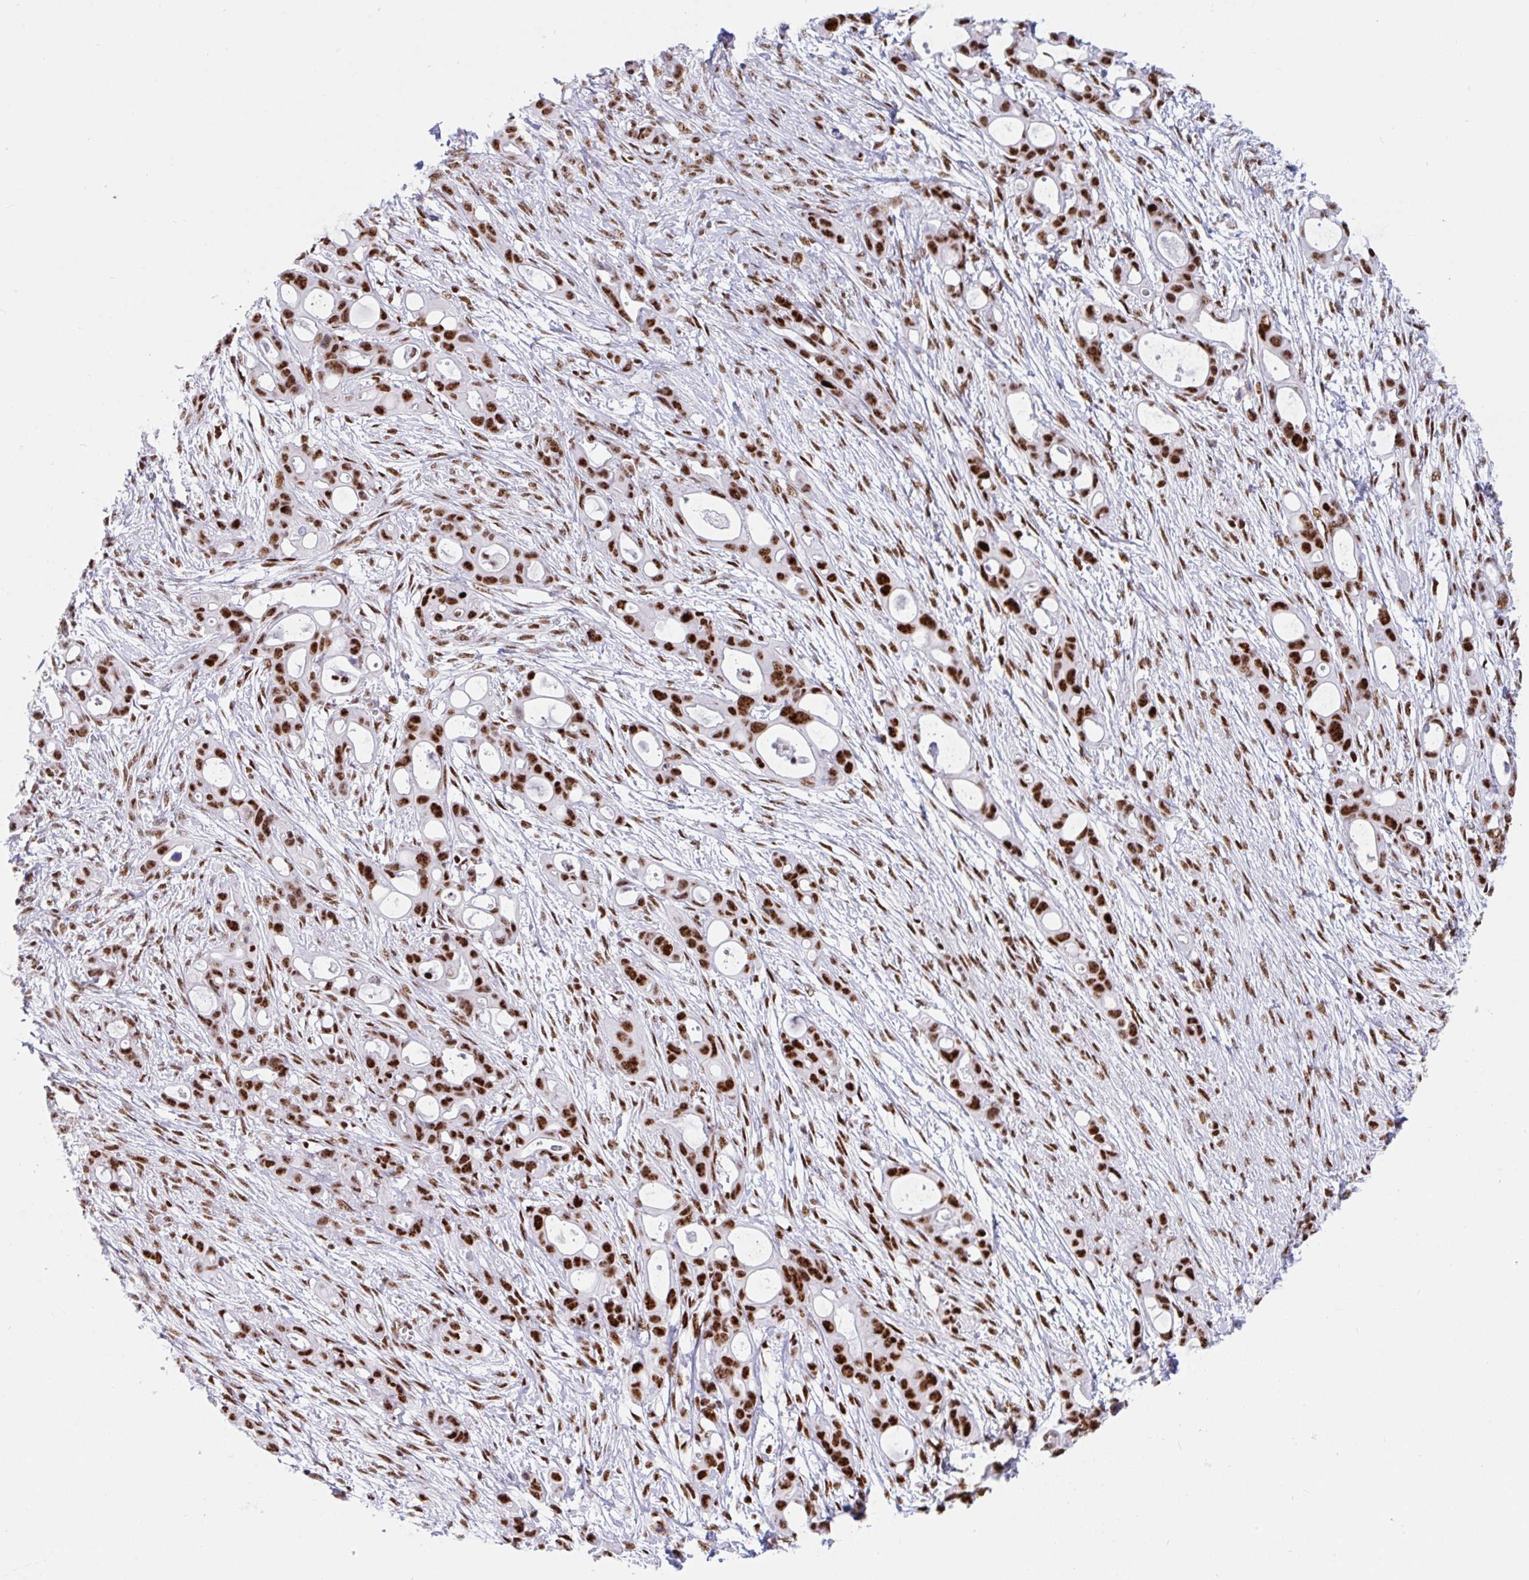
{"staining": {"intensity": "strong", "quantity": ">75%", "location": "nuclear"}, "tissue": "ovarian cancer", "cell_type": "Tumor cells", "image_type": "cancer", "snomed": [{"axis": "morphology", "description": "Cystadenocarcinoma, mucinous, NOS"}, {"axis": "topography", "description": "Ovary"}], "caption": "Immunohistochemistry (IHC) of human mucinous cystadenocarcinoma (ovarian) demonstrates high levels of strong nuclear positivity in about >75% of tumor cells.", "gene": "IKZF2", "patient": {"sex": "female", "age": 70}}